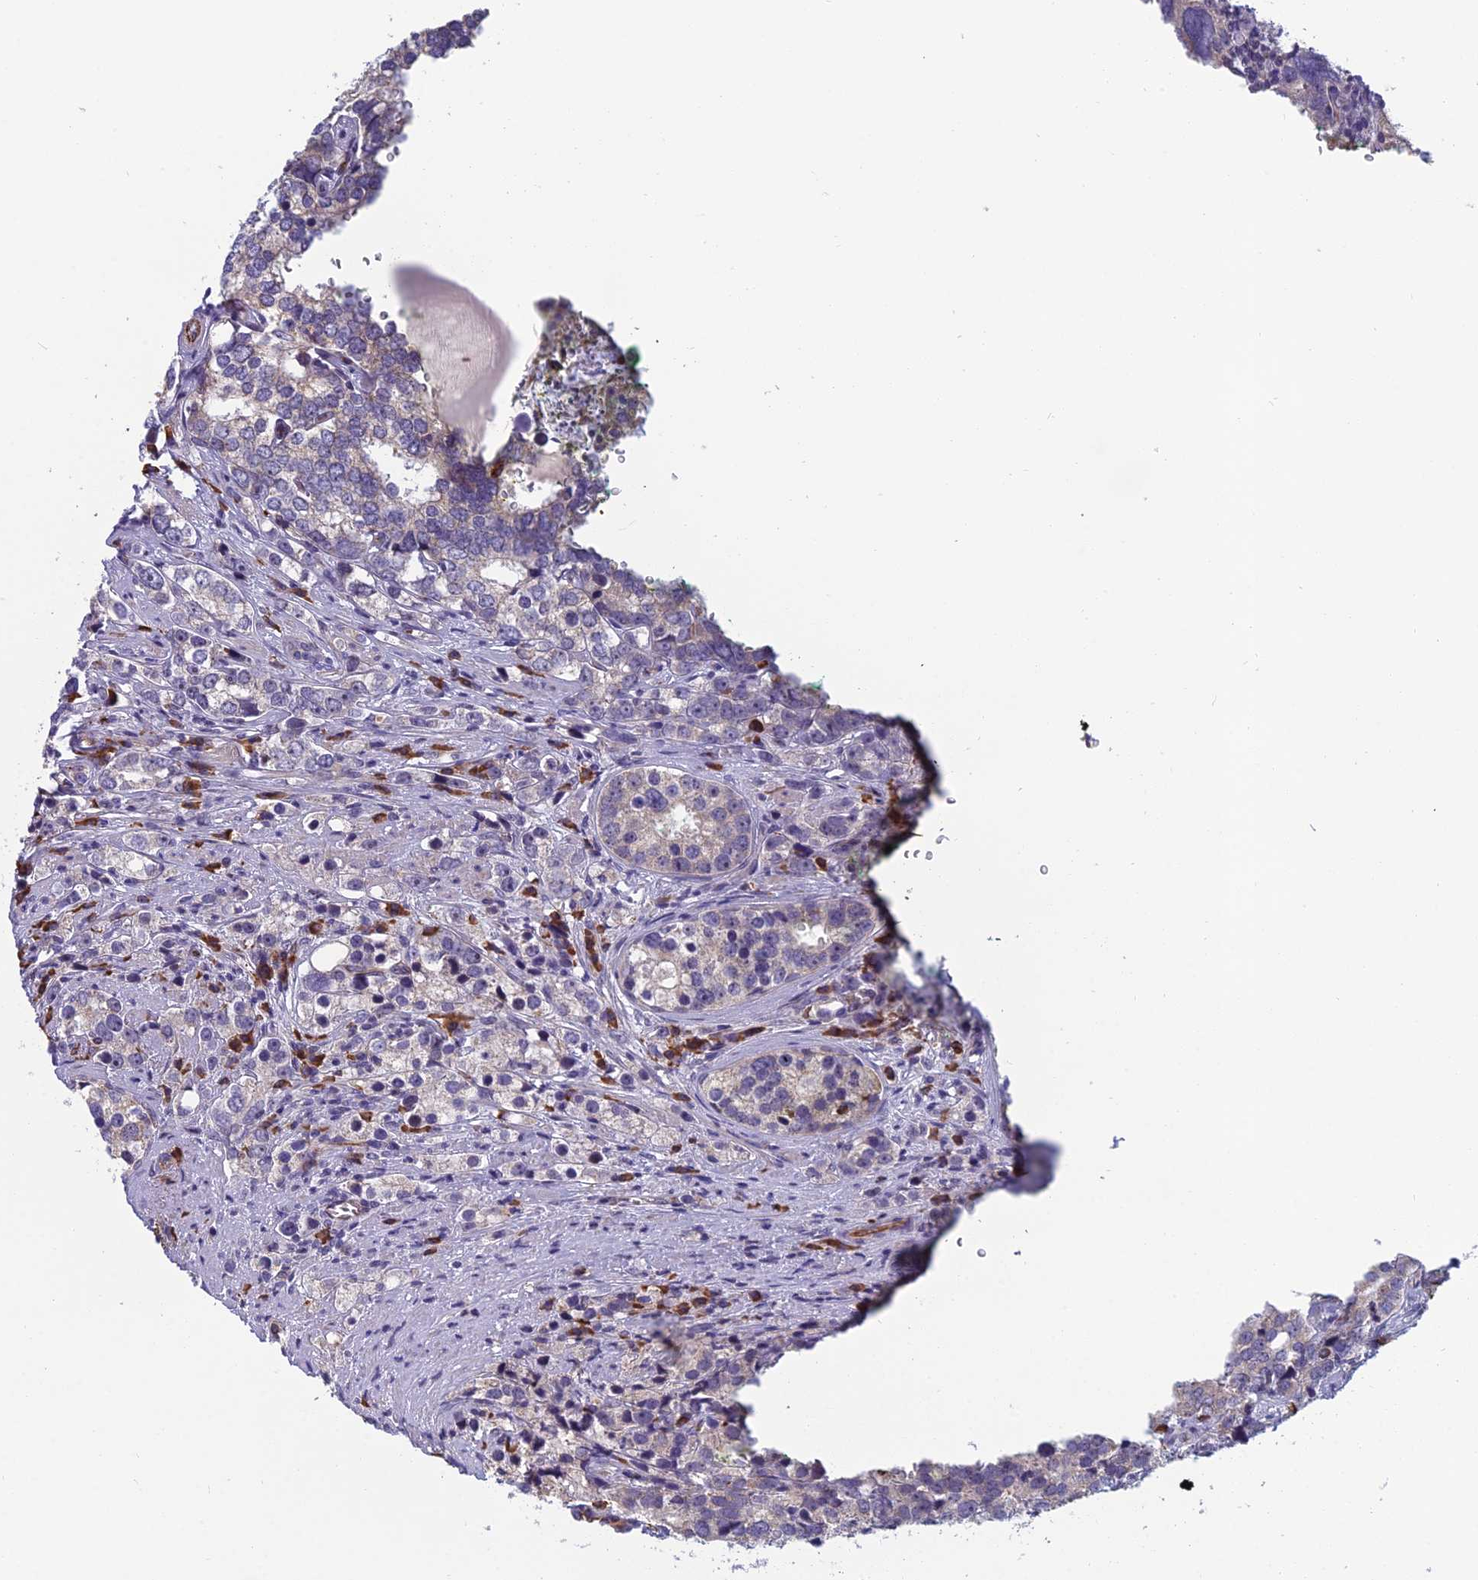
{"staining": {"intensity": "negative", "quantity": "none", "location": "none"}, "tissue": "prostate cancer", "cell_type": "Tumor cells", "image_type": "cancer", "snomed": [{"axis": "morphology", "description": "Adenocarcinoma, High grade"}, {"axis": "topography", "description": "Prostate"}], "caption": "Immunohistochemical staining of human high-grade adenocarcinoma (prostate) shows no significant expression in tumor cells.", "gene": "NOC2L", "patient": {"sex": "male", "age": 71}}